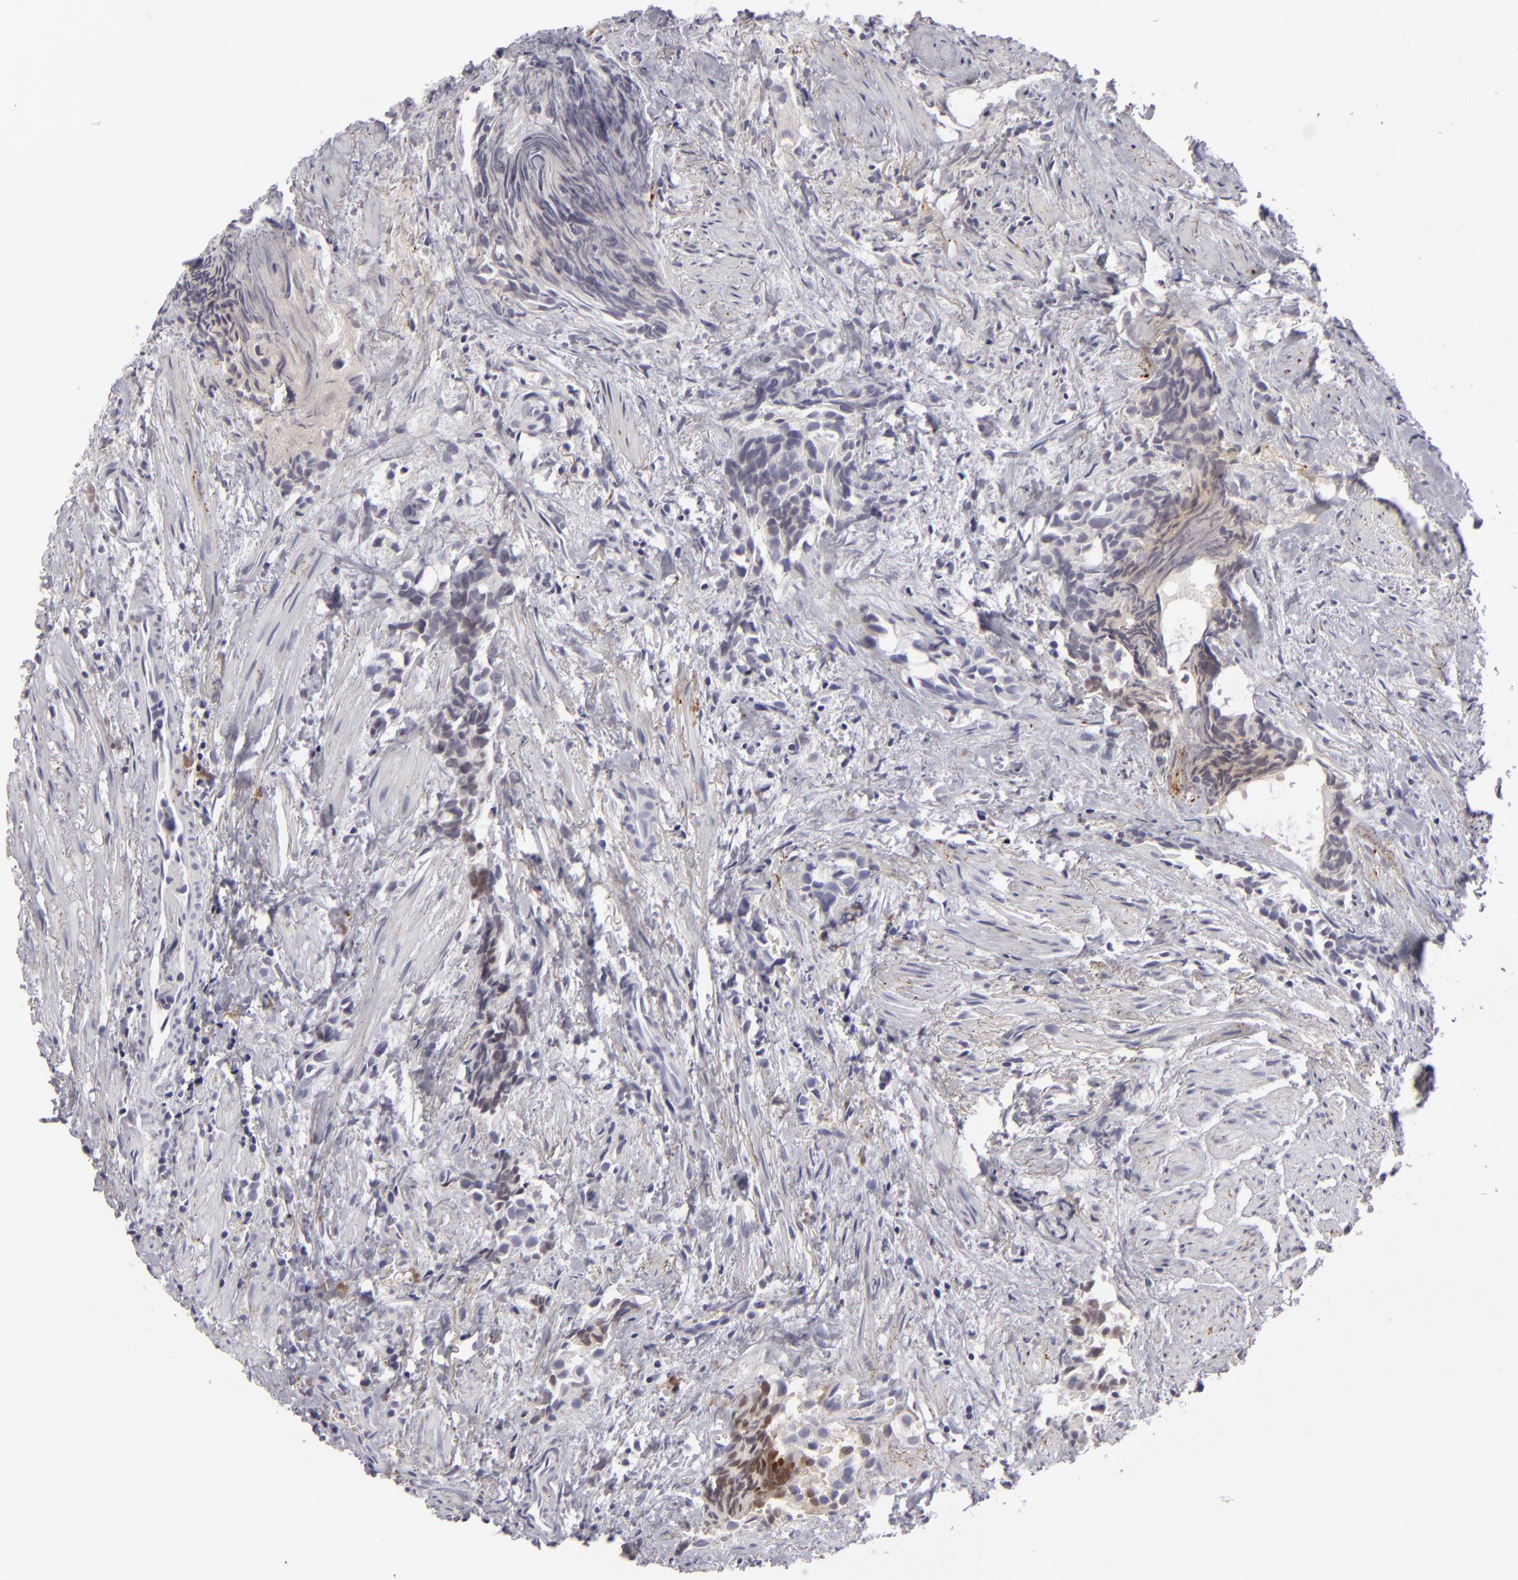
{"staining": {"intensity": "moderate", "quantity": "<25%", "location": "nuclear"}, "tissue": "urothelial cancer", "cell_type": "Tumor cells", "image_type": "cancer", "snomed": [{"axis": "morphology", "description": "Urothelial carcinoma, High grade"}, {"axis": "topography", "description": "Urinary bladder"}], "caption": "Immunohistochemical staining of urothelial cancer exhibits low levels of moderate nuclear protein positivity in approximately <25% of tumor cells.", "gene": "C9", "patient": {"sex": "female", "age": 78}}